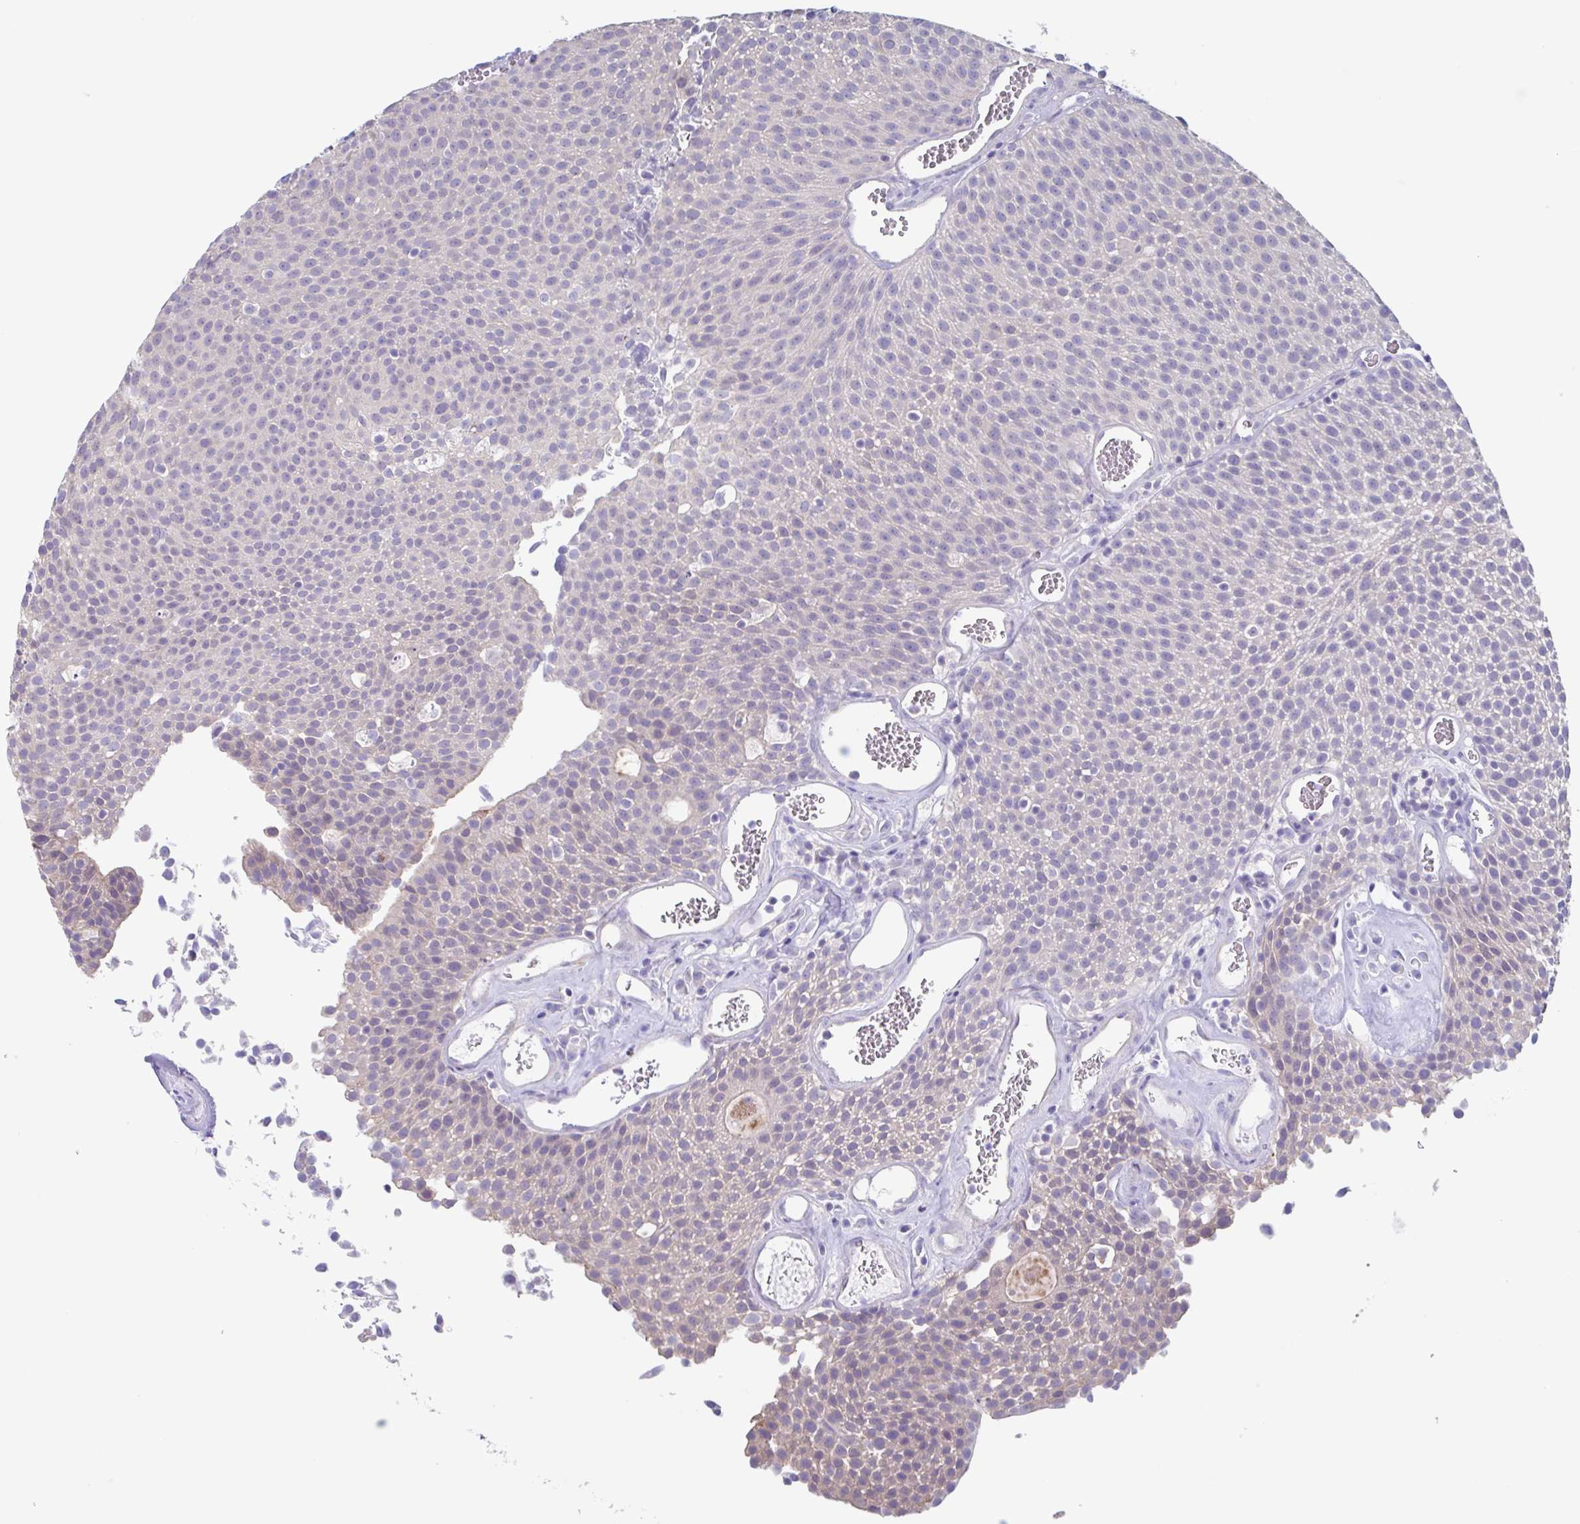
{"staining": {"intensity": "negative", "quantity": "none", "location": "none"}, "tissue": "urothelial cancer", "cell_type": "Tumor cells", "image_type": "cancer", "snomed": [{"axis": "morphology", "description": "Urothelial carcinoma, Low grade"}, {"axis": "topography", "description": "Urinary bladder"}], "caption": "There is no significant positivity in tumor cells of low-grade urothelial carcinoma.", "gene": "CHMP5", "patient": {"sex": "female", "age": 79}}